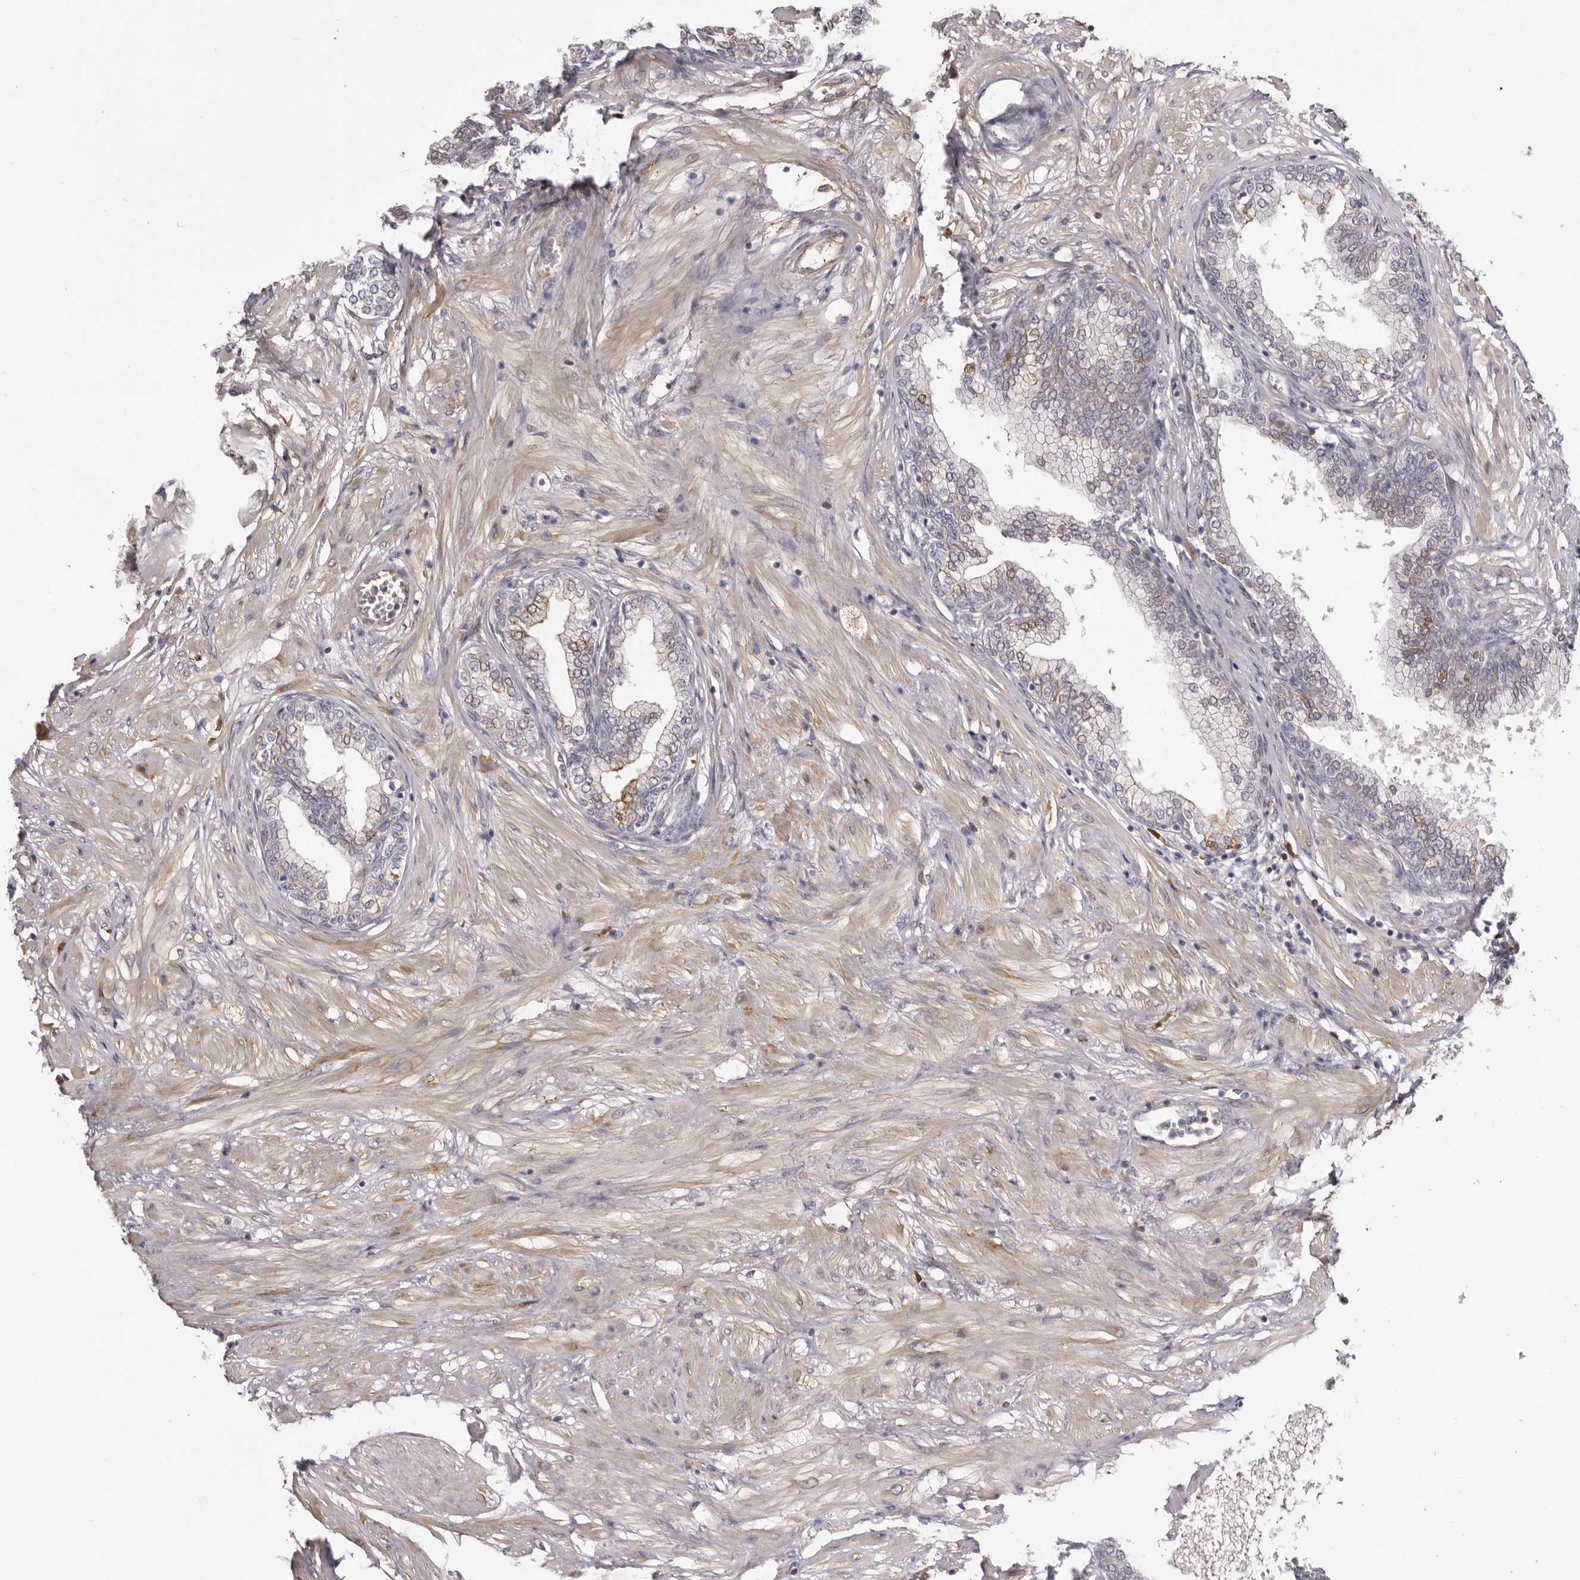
{"staining": {"intensity": "weak", "quantity": "<25%", "location": "cytoplasmic/membranous"}, "tissue": "prostate", "cell_type": "Glandular cells", "image_type": "normal", "snomed": [{"axis": "morphology", "description": "Normal tissue, NOS"}, {"axis": "morphology", "description": "Urothelial carcinoma, Low grade"}, {"axis": "topography", "description": "Urinary bladder"}, {"axis": "topography", "description": "Prostate"}], "caption": "Protein analysis of benign prostate displays no significant expression in glandular cells.", "gene": "OTUD3", "patient": {"sex": "male", "age": 60}}